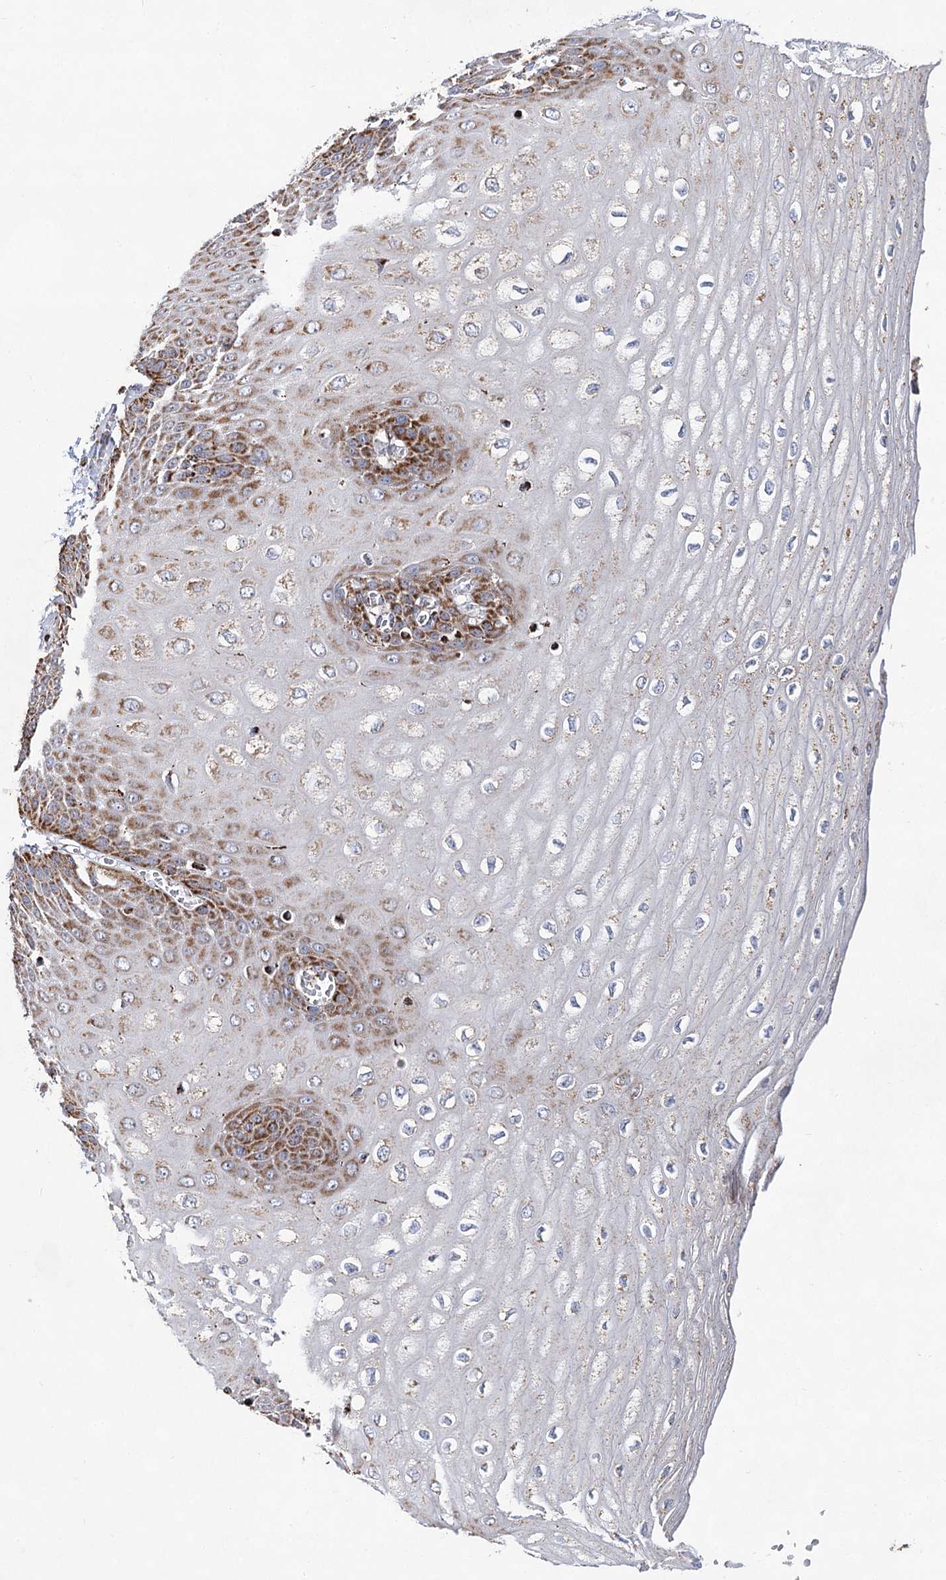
{"staining": {"intensity": "strong", "quantity": "25%-75%", "location": "cytoplasmic/membranous"}, "tissue": "esophagus", "cell_type": "Squamous epithelial cells", "image_type": "normal", "snomed": [{"axis": "morphology", "description": "Normal tissue, NOS"}, {"axis": "topography", "description": "Esophagus"}], "caption": "Immunohistochemistry of normal human esophagus shows high levels of strong cytoplasmic/membranous staining in about 25%-75% of squamous epithelial cells.", "gene": "NADK2", "patient": {"sex": "male", "age": 60}}